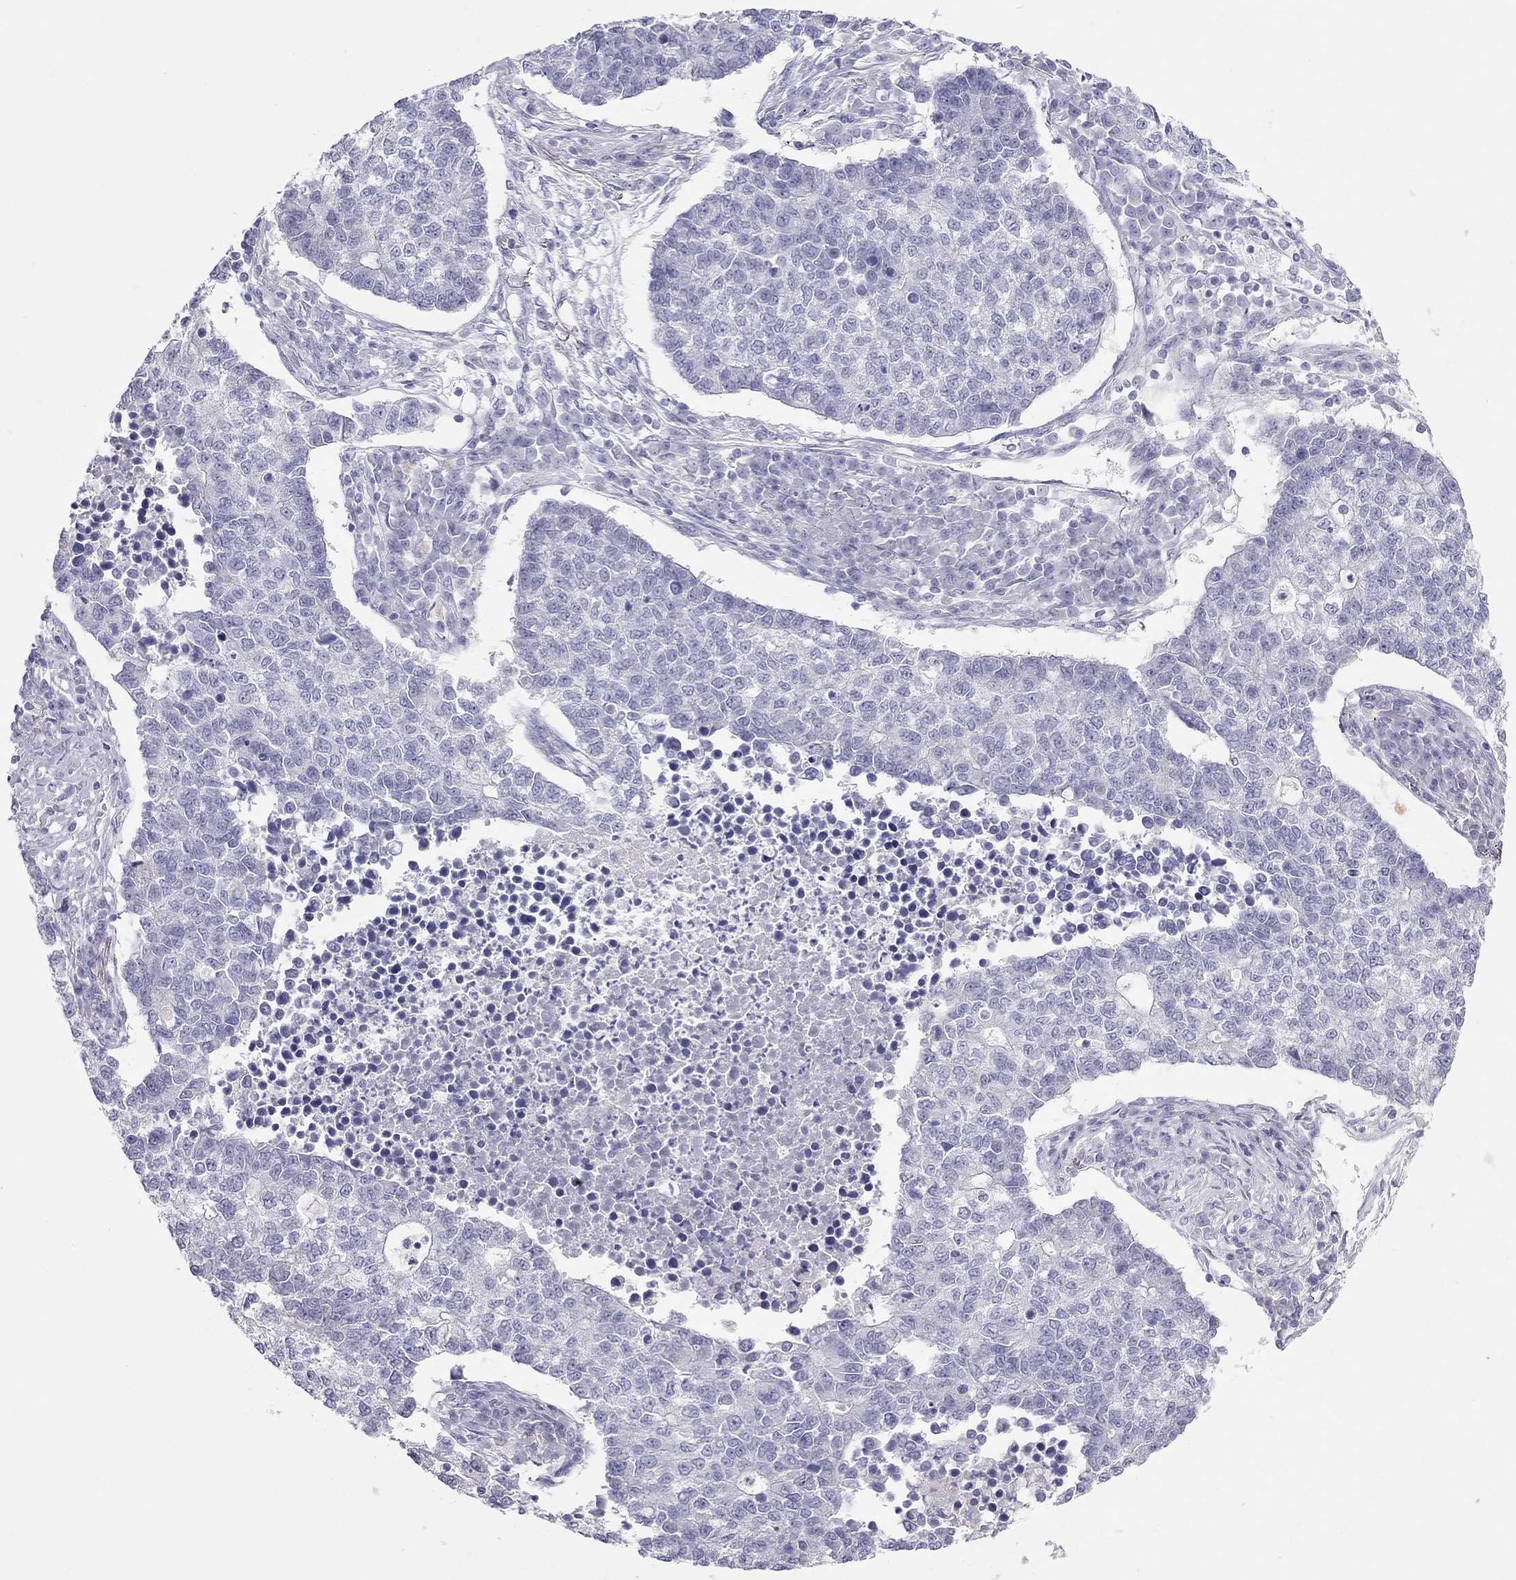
{"staining": {"intensity": "negative", "quantity": "none", "location": "none"}, "tissue": "lung cancer", "cell_type": "Tumor cells", "image_type": "cancer", "snomed": [{"axis": "morphology", "description": "Adenocarcinoma, NOS"}, {"axis": "topography", "description": "Lung"}], "caption": "Immunohistochemical staining of adenocarcinoma (lung) reveals no significant staining in tumor cells.", "gene": "KCNV2", "patient": {"sex": "male", "age": 57}}